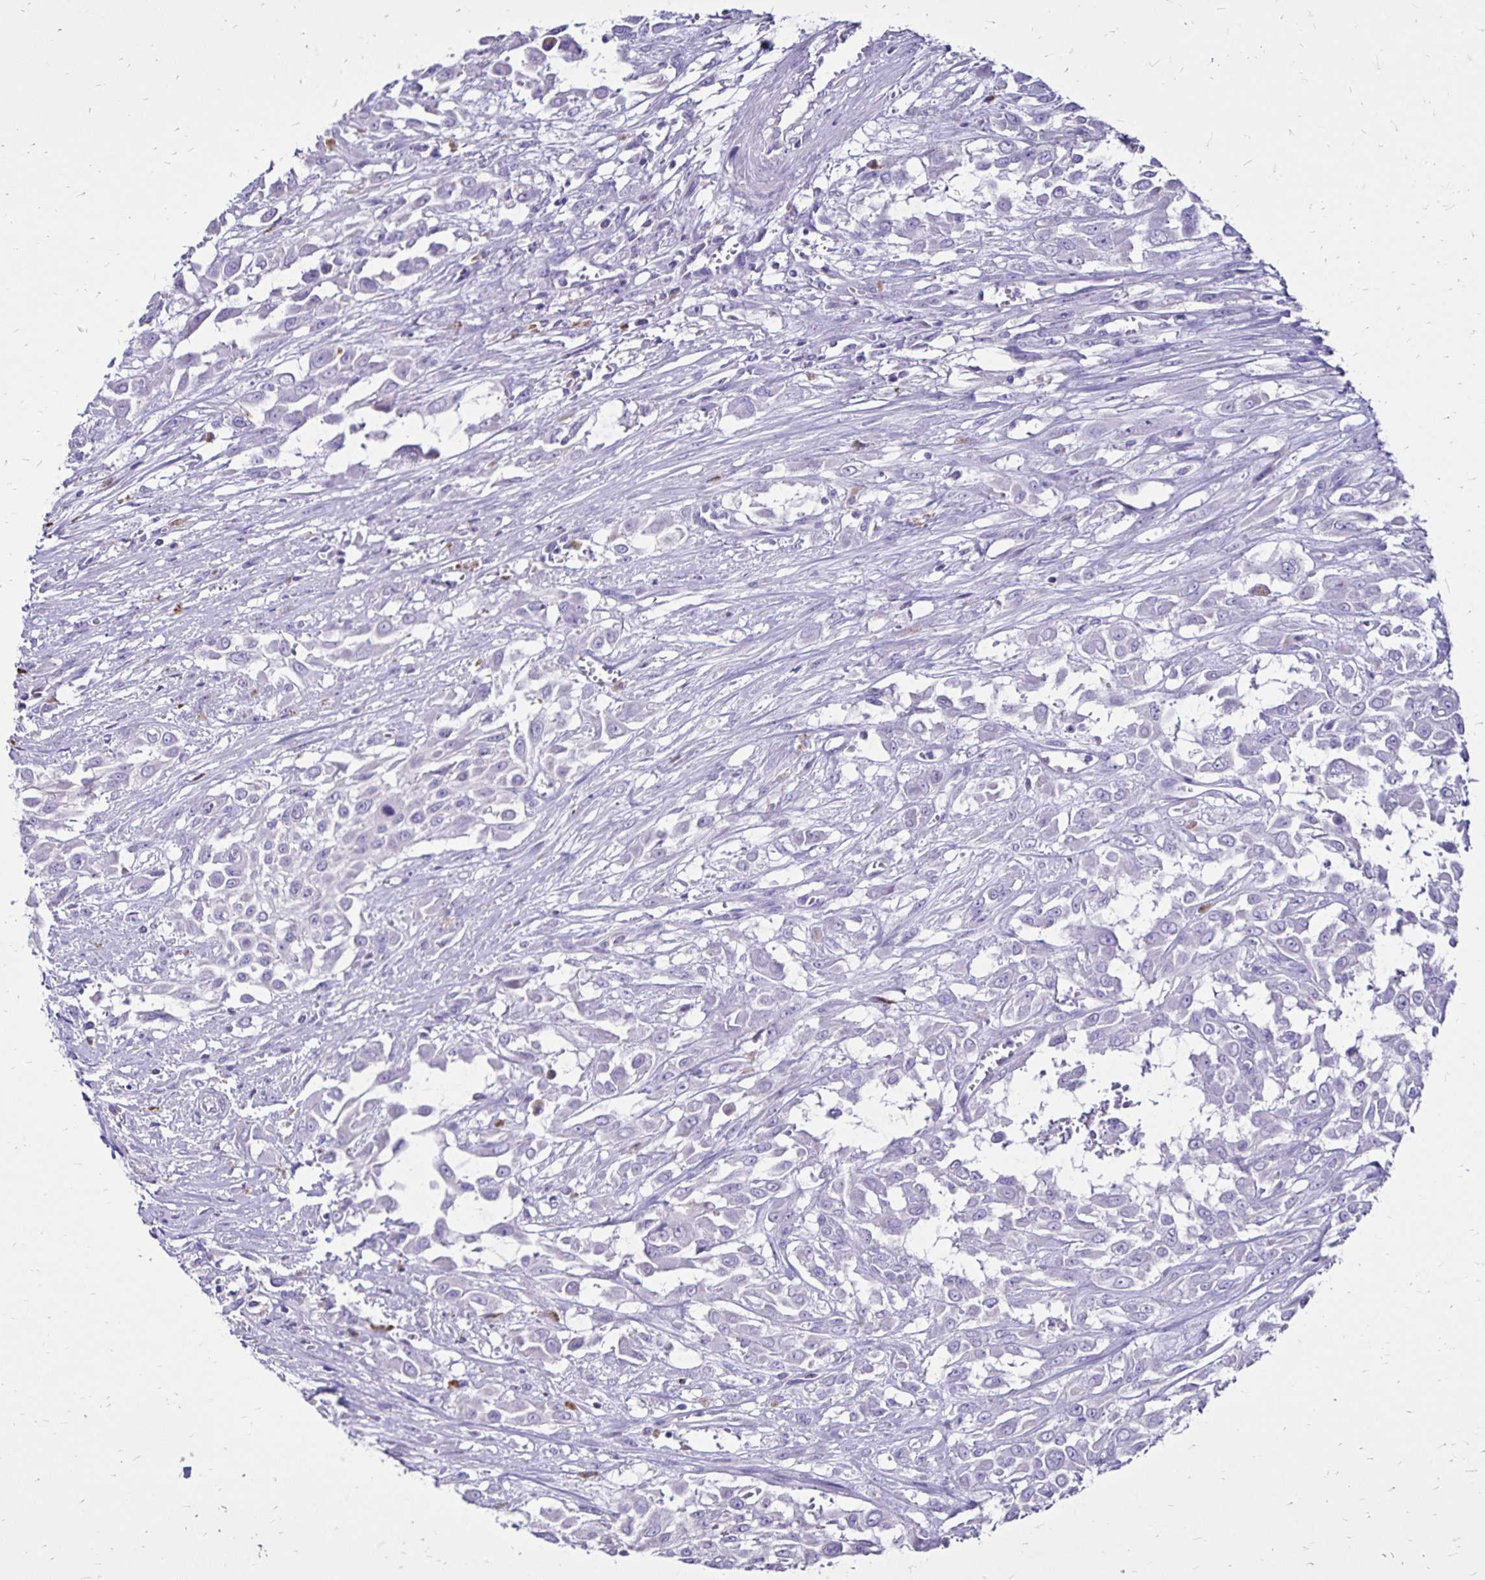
{"staining": {"intensity": "negative", "quantity": "none", "location": "none"}, "tissue": "urothelial cancer", "cell_type": "Tumor cells", "image_type": "cancer", "snomed": [{"axis": "morphology", "description": "Urothelial carcinoma, High grade"}, {"axis": "topography", "description": "Urinary bladder"}], "caption": "DAB (3,3'-diaminobenzidine) immunohistochemical staining of urothelial carcinoma (high-grade) displays no significant expression in tumor cells.", "gene": "EVPL", "patient": {"sex": "male", "age": 57}}